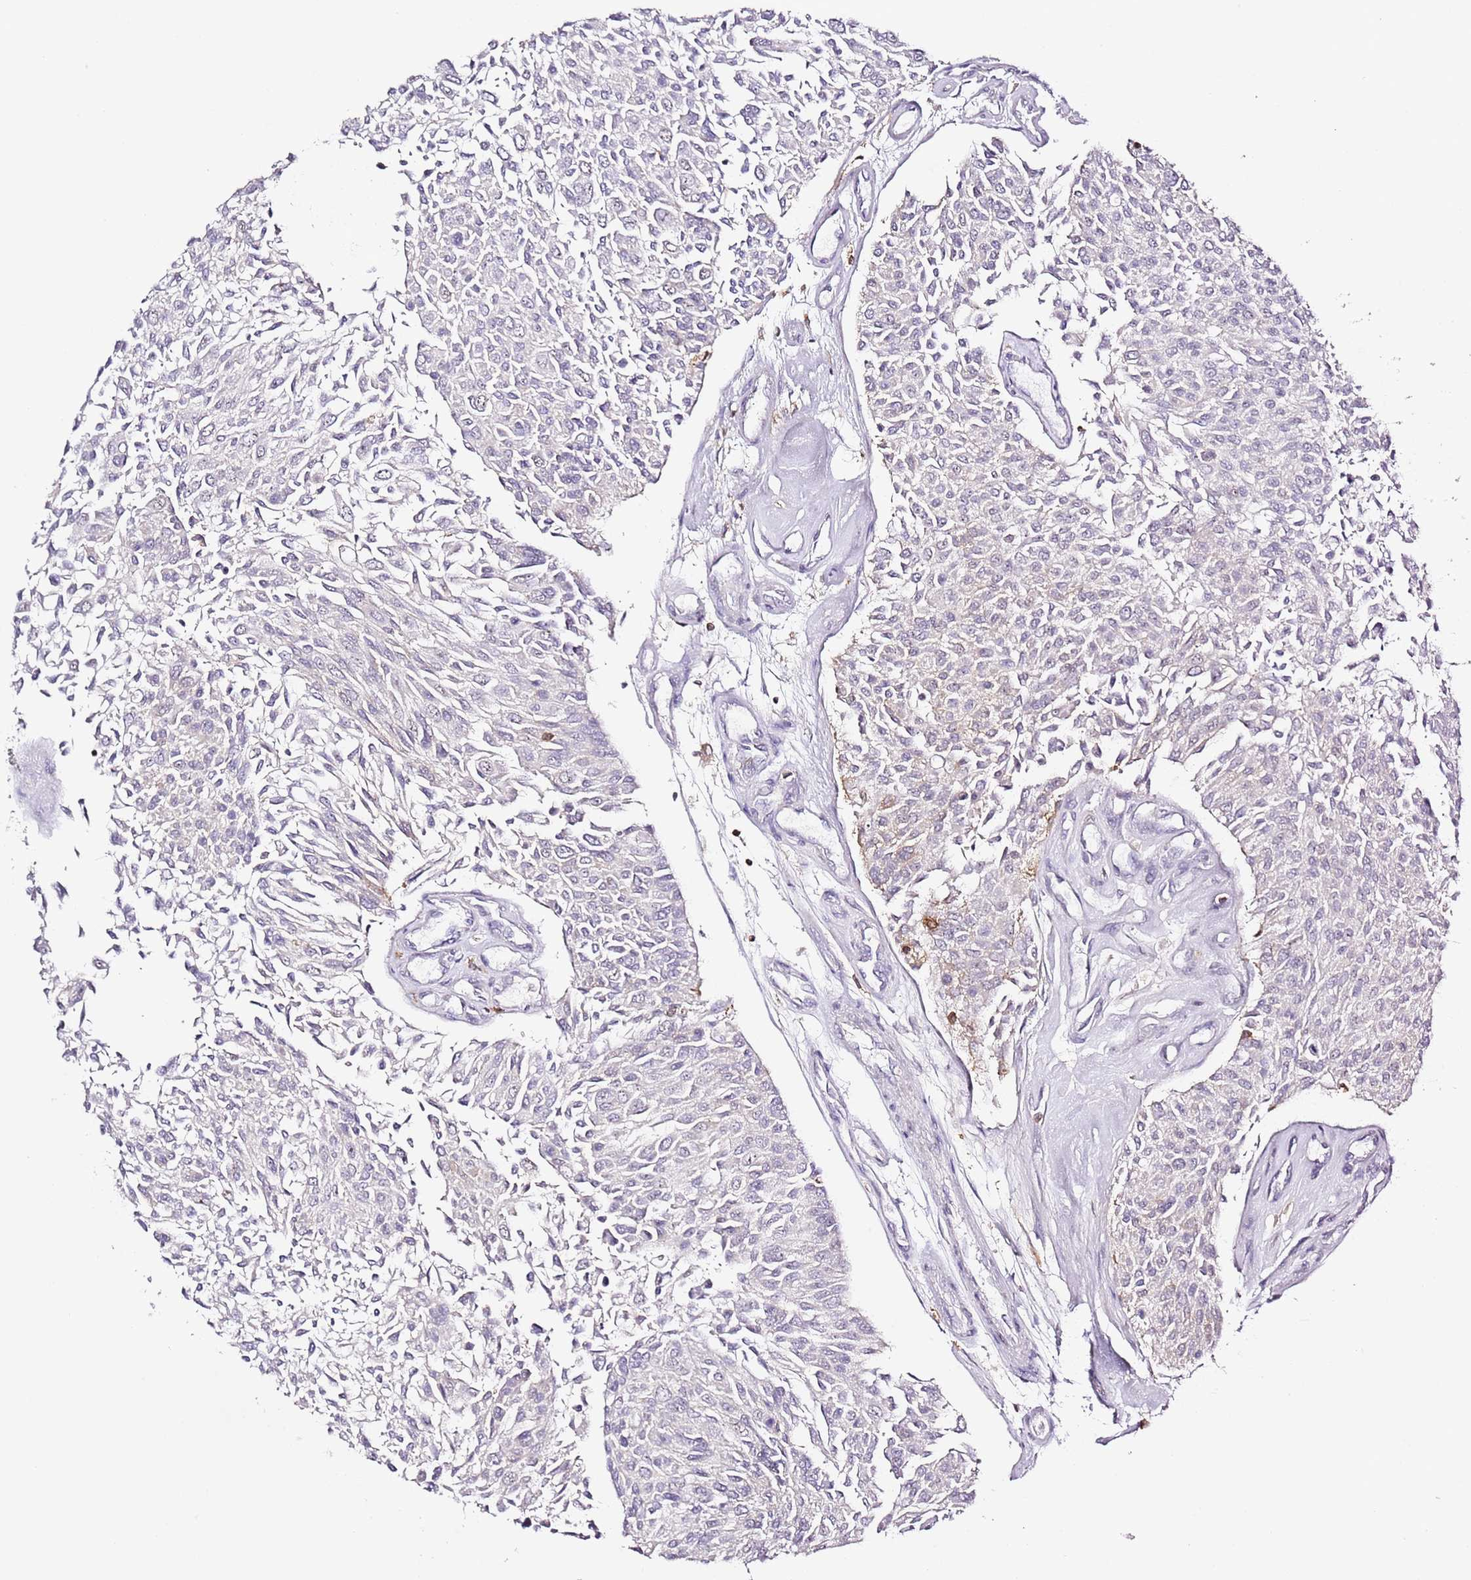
{"staining": {"intensity": "negative", "quantity": "none", "location": "none"}, "tissue": "urothelial cancer", "cell_type": "Tumor cells", "image_type": "cancer", "snomed": [{"axis": "morphology", "description": "Urothelial carcinoma, NOS"}, {"axis": "topography", "description": "Urinary bladder"}], "caption": "Urothelial cancer was stained to show a protein in brown. There is no significant expression in tumor cells.", "gene": "LPXN", "patient": {"sex": "male", "age": 55}}